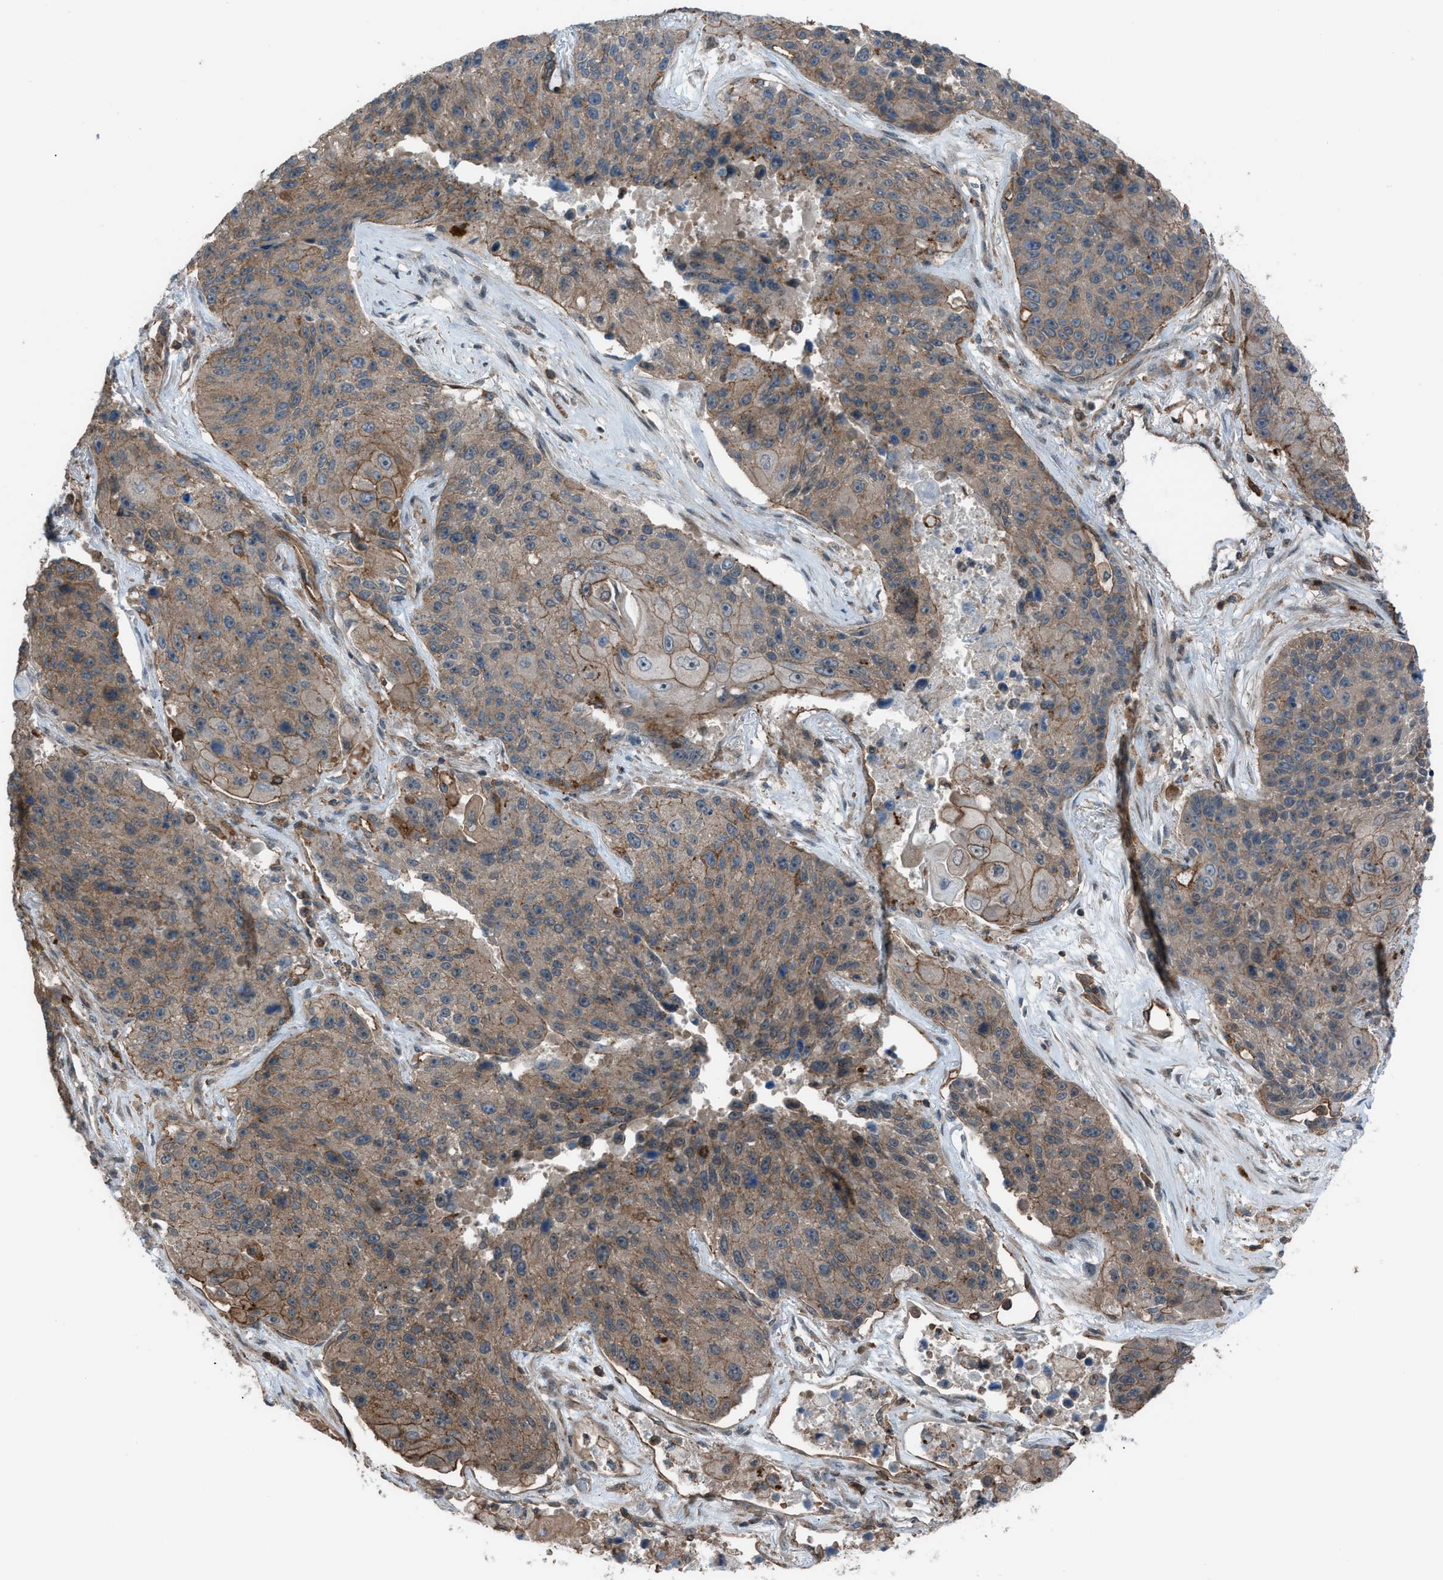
{"staining": {"intensity": "moderate", "quantity": ">75%", "location": "cytoplasmic/membranous"}, "tissue": "lung cancer", "cell_type": "Tumor cells", "image_type": "cancer", "snomed": [{"axis": "morphology", "description": "Squamous cell carcinoma, NOS"}, {"axis": "topography", "description": "Lung"}], "caption": "Approximately >75% of tumor cells in lung cancer (squamous cell carcinoma) display moderate cytoplasmic/membranous protein expression as visualized by brown immunohistochemical staining.", "gene": "DYRK1A", "patient": {"sex": "male", "age": 61}}